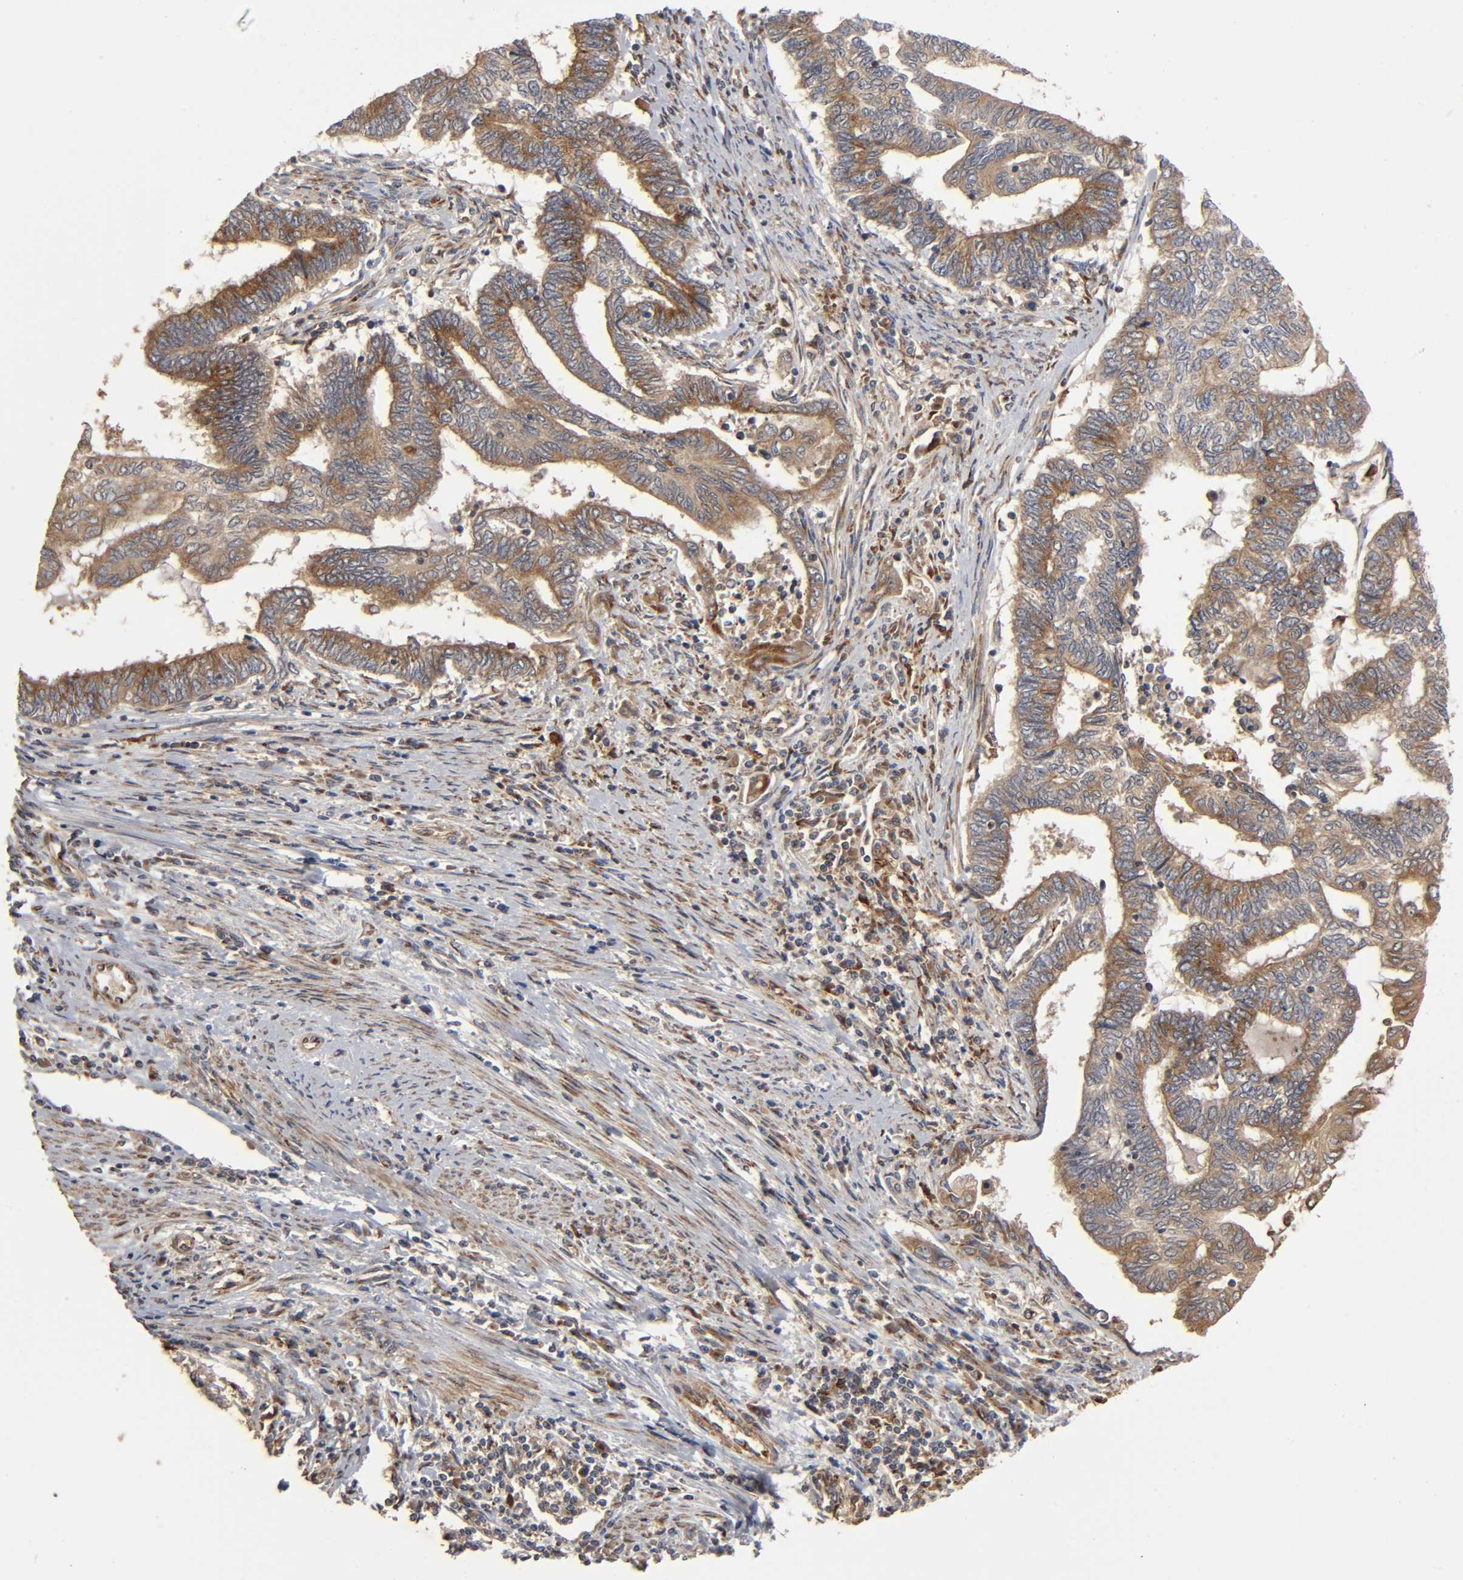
{"staining": {"intensity": "moderate", "quantity": ">75%", "location": "cytoplasmic/membranous"}, "tissue": "endometrial cancer", "cell_type": "Tumor cells", "image_type": "cancer", "snomed": [{"axis": "morphology", "description": "Adenocarcinoma, NOS"}, {"axis": "topography", "description": "Uterus"}, {"axis": "topography", "description": "Endometrium"}], "caption": "Adenocarcinoma (endometrial) stained for a protein reveals moderate cytoplasmic/membranous positivity in tumor cells.", "gene": "GNPTG", "patient": {"sex": "female", "age": 70}}